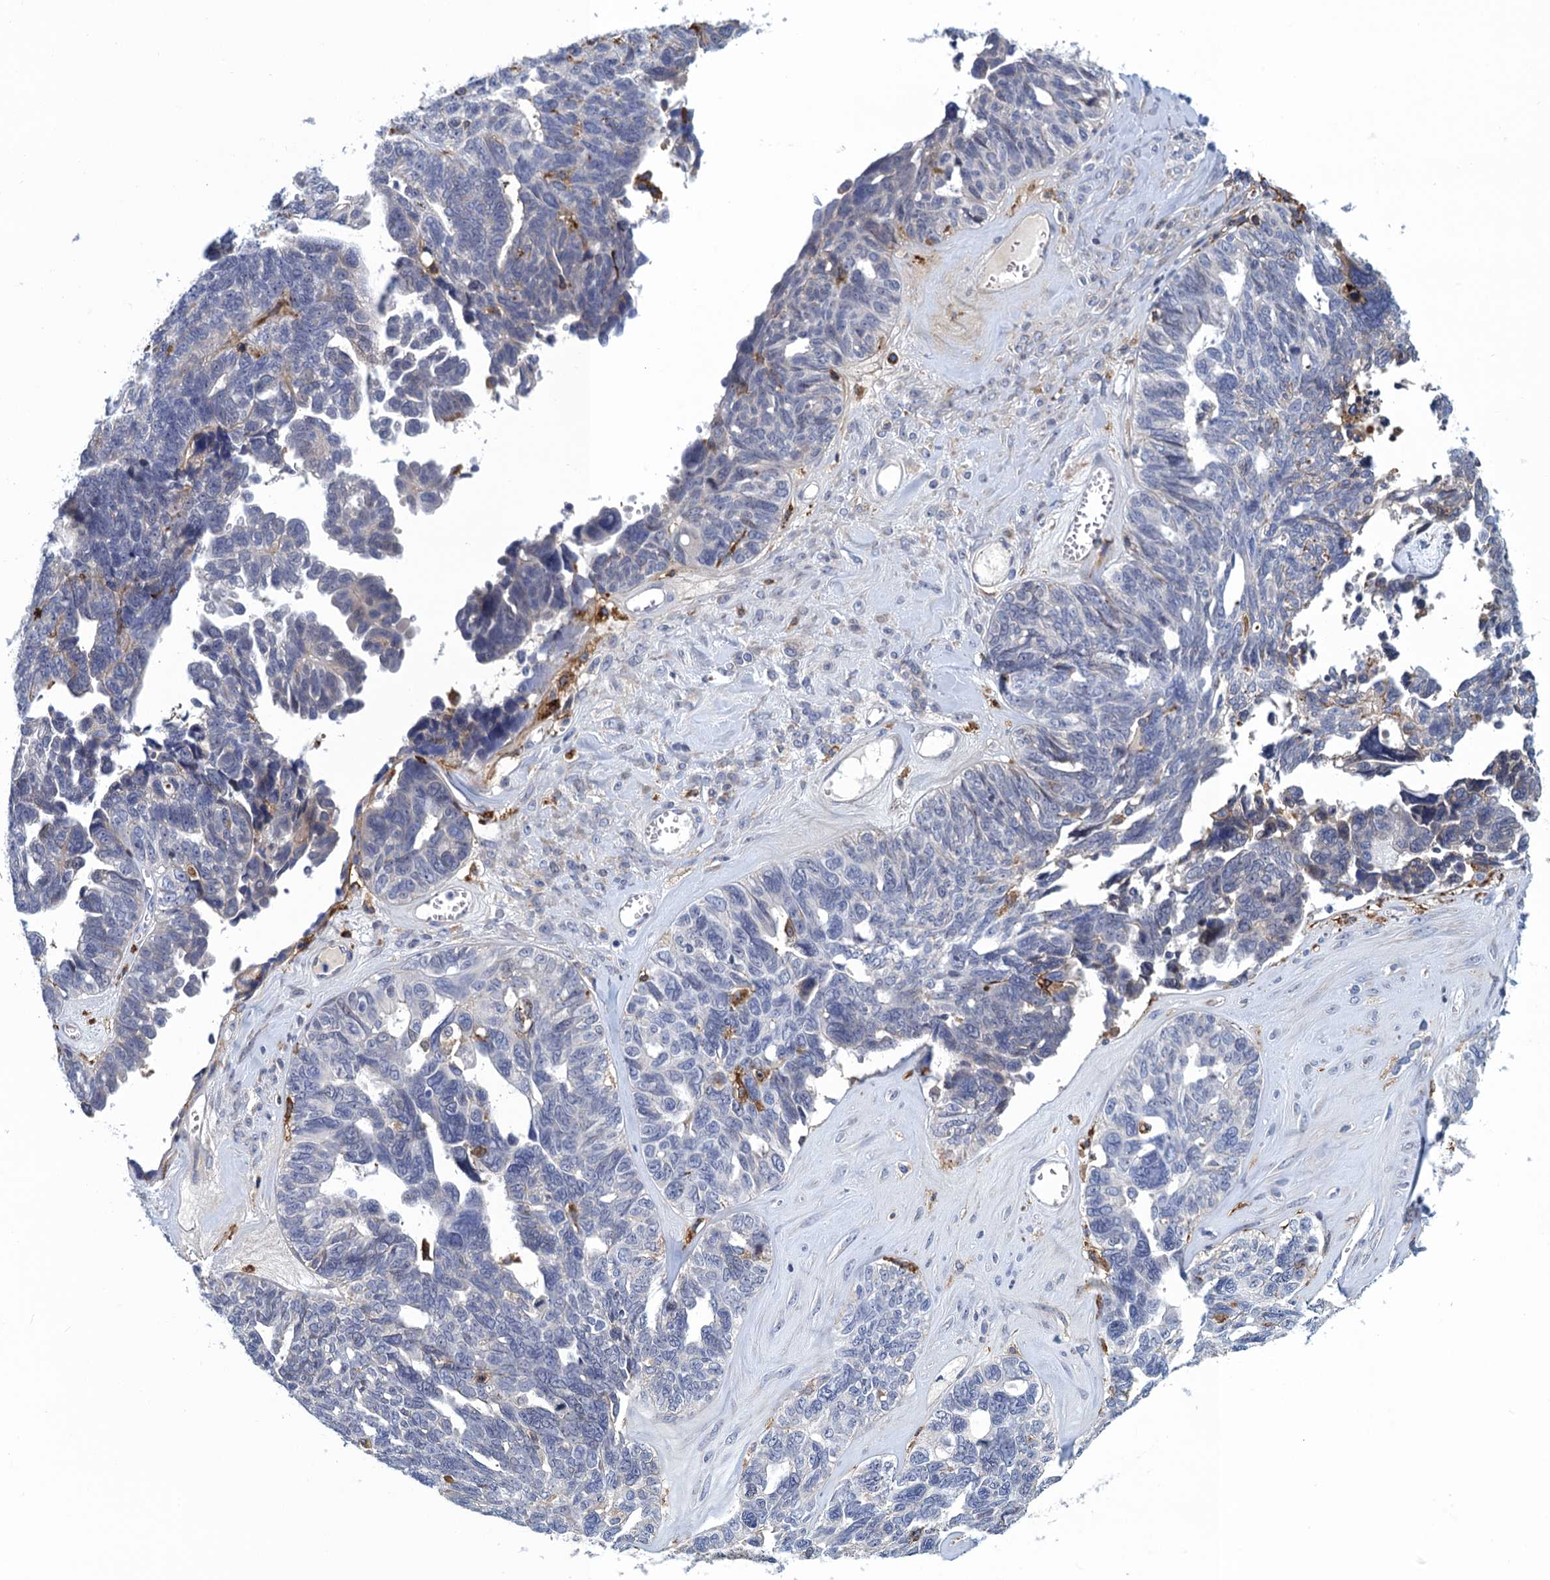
{"staining": {"intensity": "negative", "quantity": "none", "location": "none"}, "tissue": "ovarian cancer", "cell_type": "Tumor cells", "image_type": "cancer", "snomed": [{"axis": "morphology", "description": "Cystadenocarcinoma, serous, NOS"}, {"axis": "topography", "description": "Ovary"}], "caption": "IHC of ovarian serous cystadenocarcinoma displays no expression in tumor cells.", "gene": "DNHD1", "patient": {"sex": "female", "age": 79}}